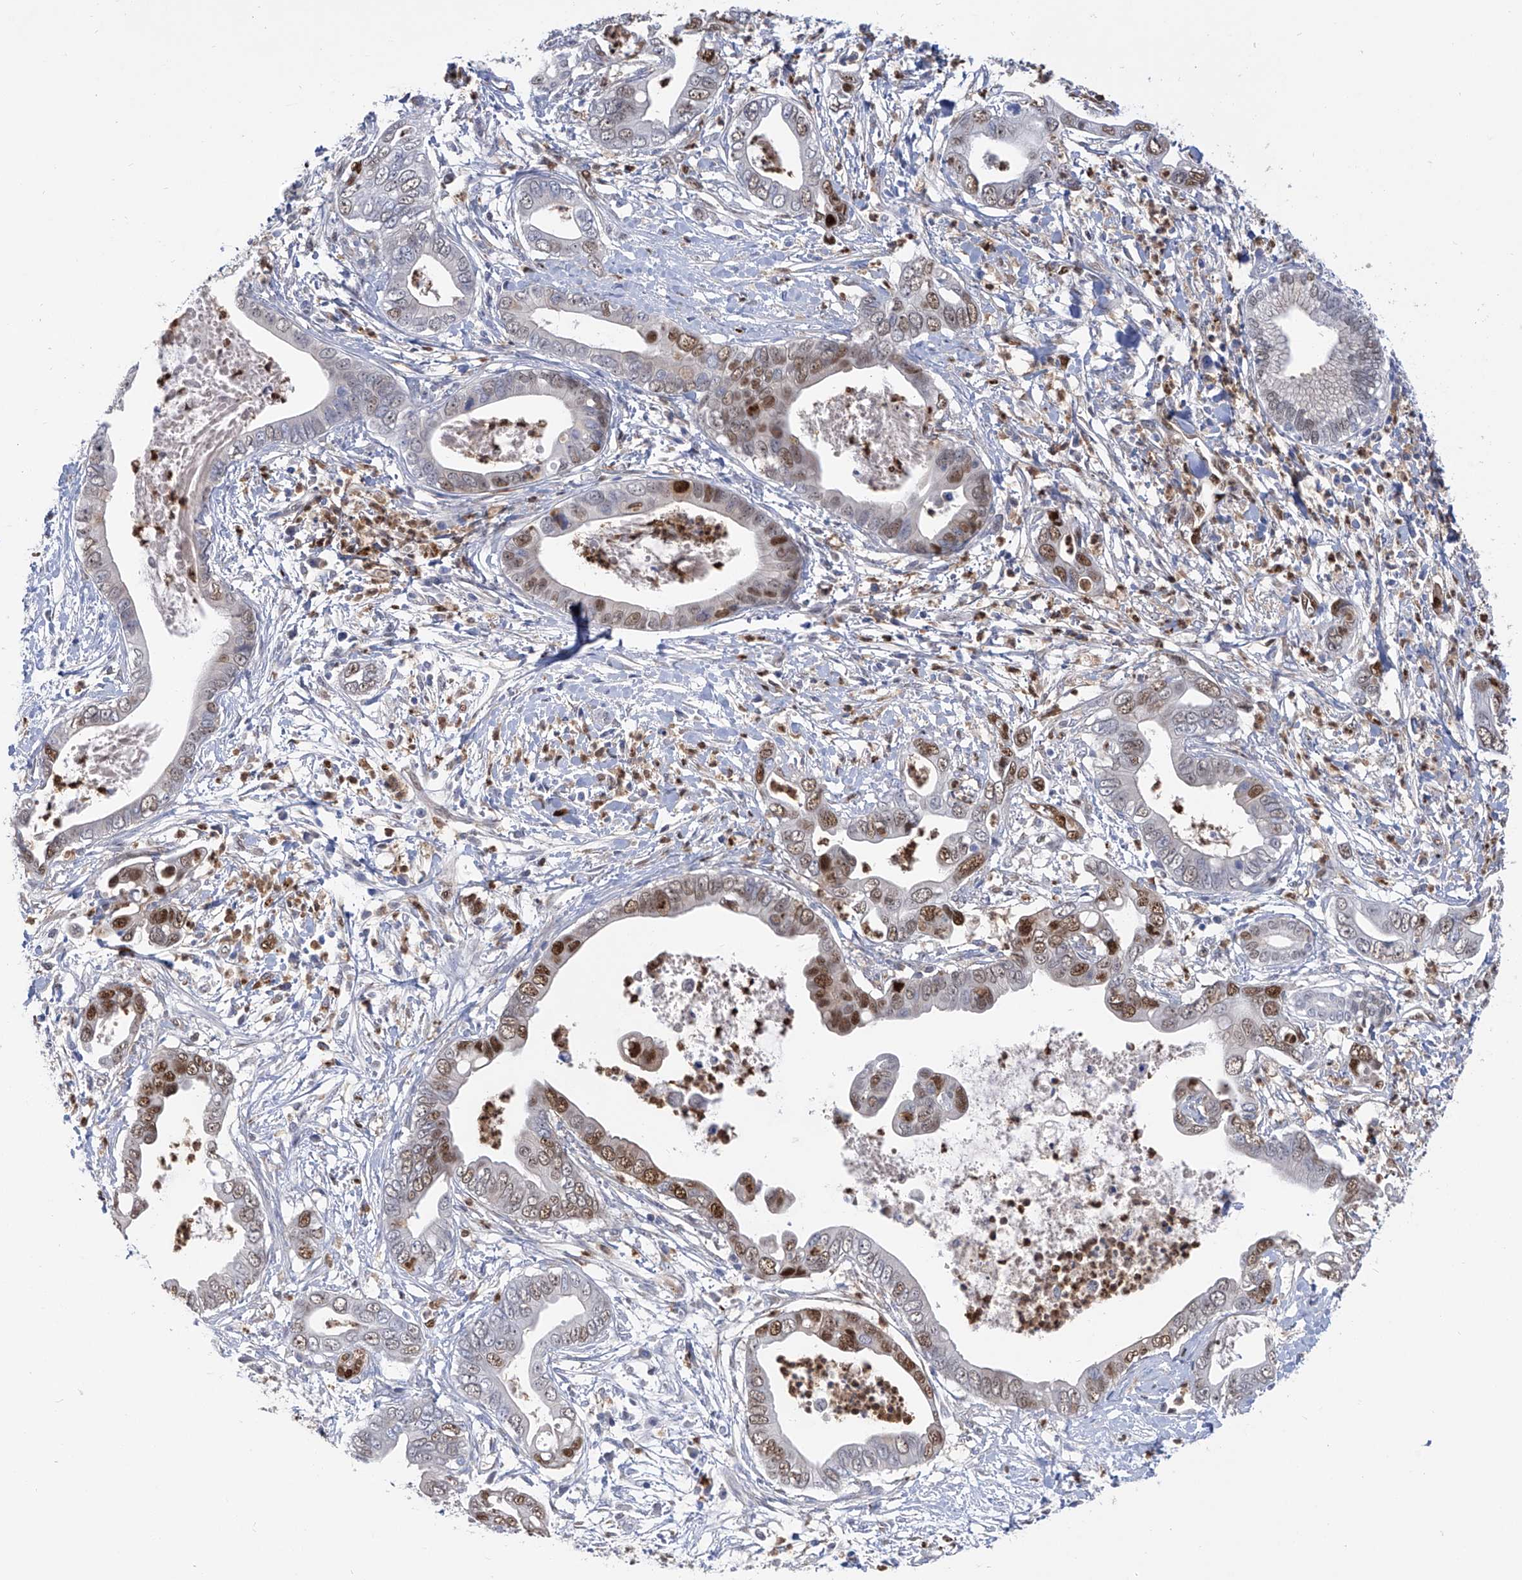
{"staining": {"intensity": "moderate", "quantity": "25%-75%", "location": "nuclear"}, "tissue": "pancreatic cancer", "cell_type": "Tumor cells", "image_type": "cancer", "snomed": [{"axis": "morphology", "description": "Adenocarcinoma, NOS"}, {"axis": "topography", "description": "Pancreas"}], "caption": "Approximately 25%-75% of tumor cells in pancreatic cancer (adenocarcinoma) display moderate nuclear protein expression as visualized by brown immunohistochemical staining.", "gene": "PHF20", "patient": {"sex": "male", "age": 75}}